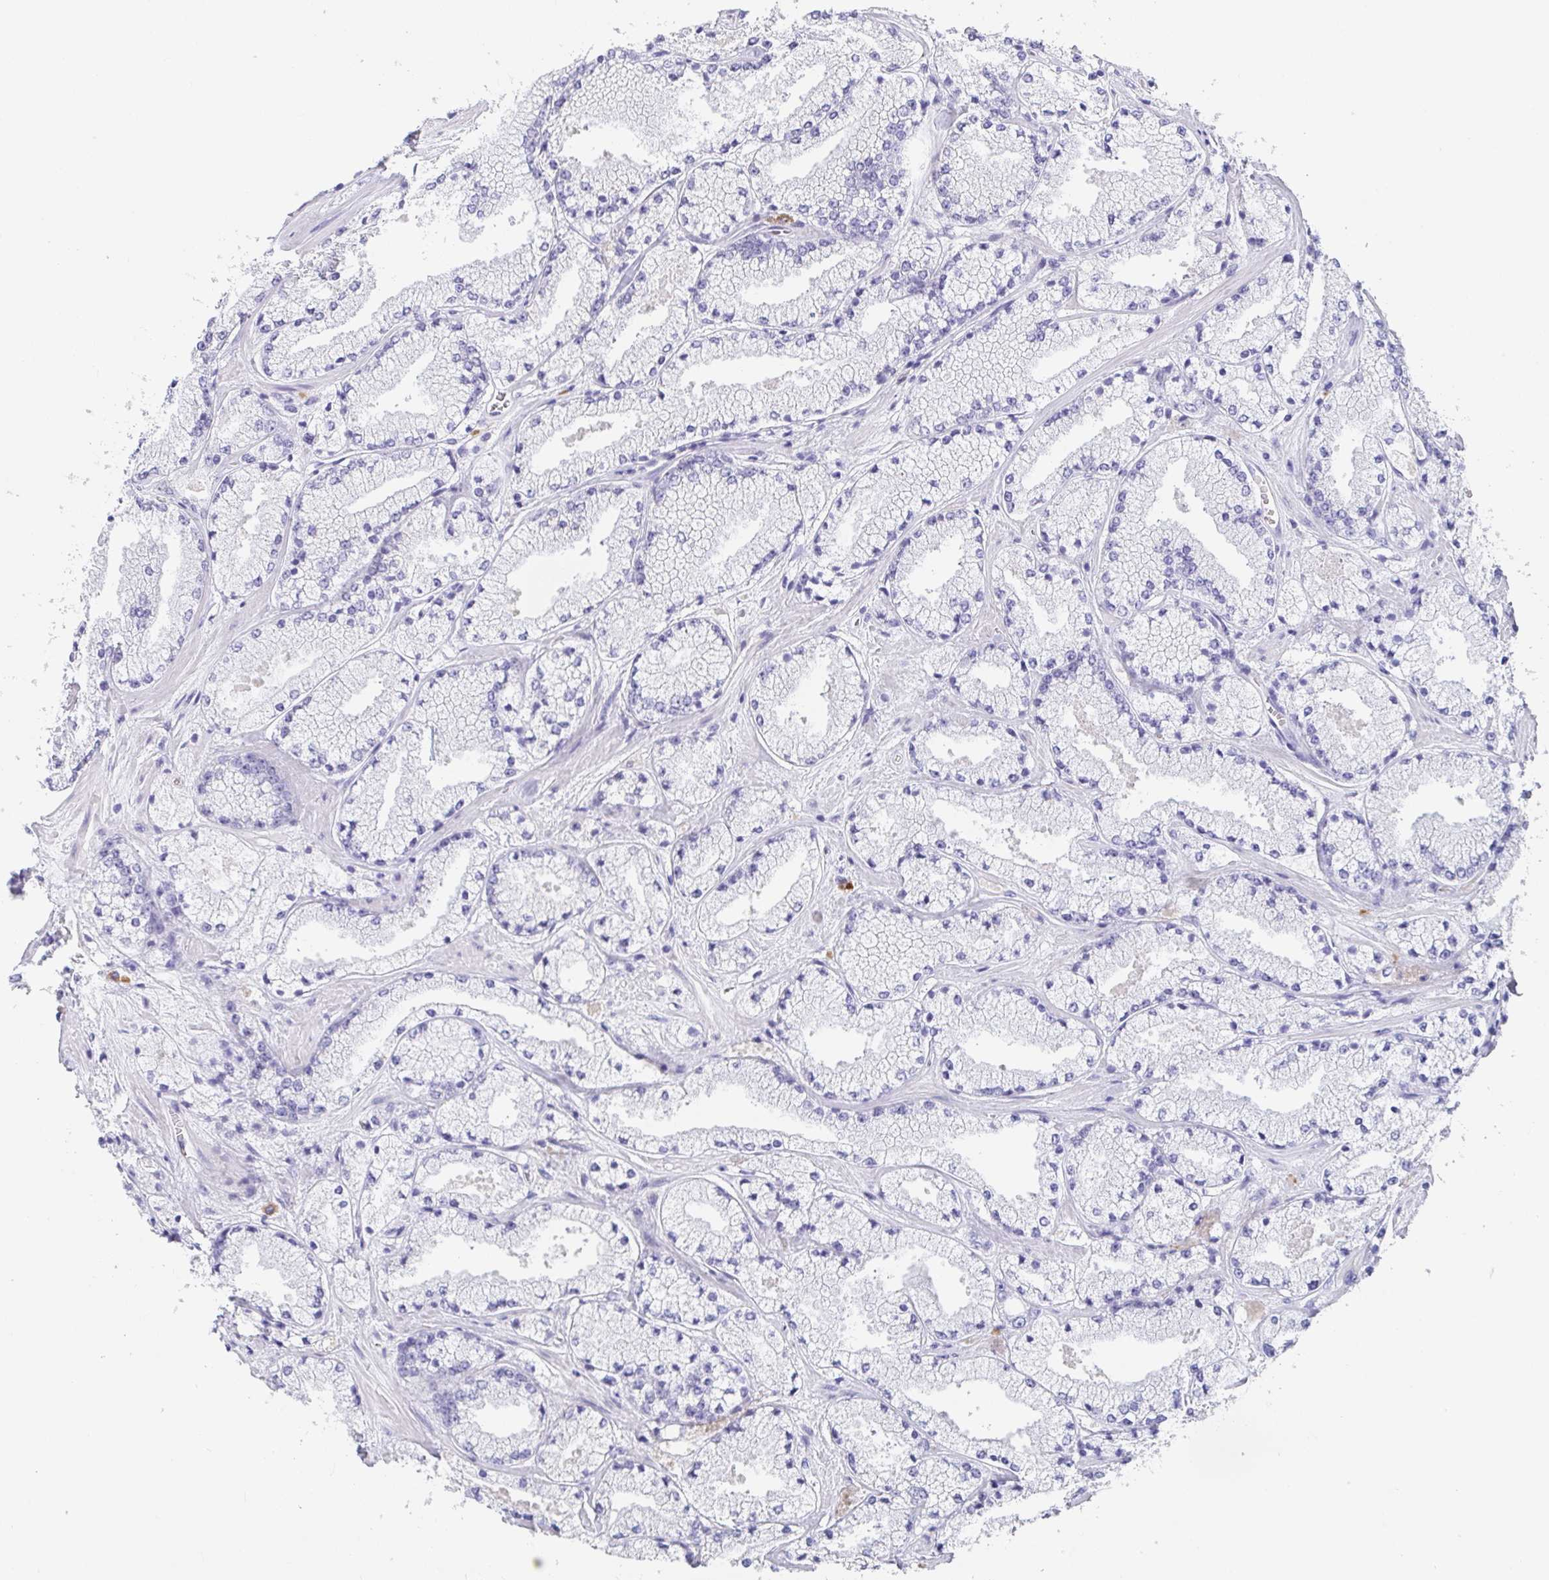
{"staining": {"intensity": "negative", "quantity": "none", "location": "none"}, "tissue": "prostate cancer", "cell_type": "Tumor cells", "image_type": "cancer", "snomed": [{"axis": "morphology", "description": "Adenocarcinoma, High grade"}, {"axis": "topography", "description": "Prostate"}], "caption": "IHC histopathology image of human prostate cancer (adenocarcinoma (high-grade)) stained for a protein (brown), which shows no positivity in tumor cells.", "gene": "PLA2G1B", "patient": {"sex": "male", "age": 63}}